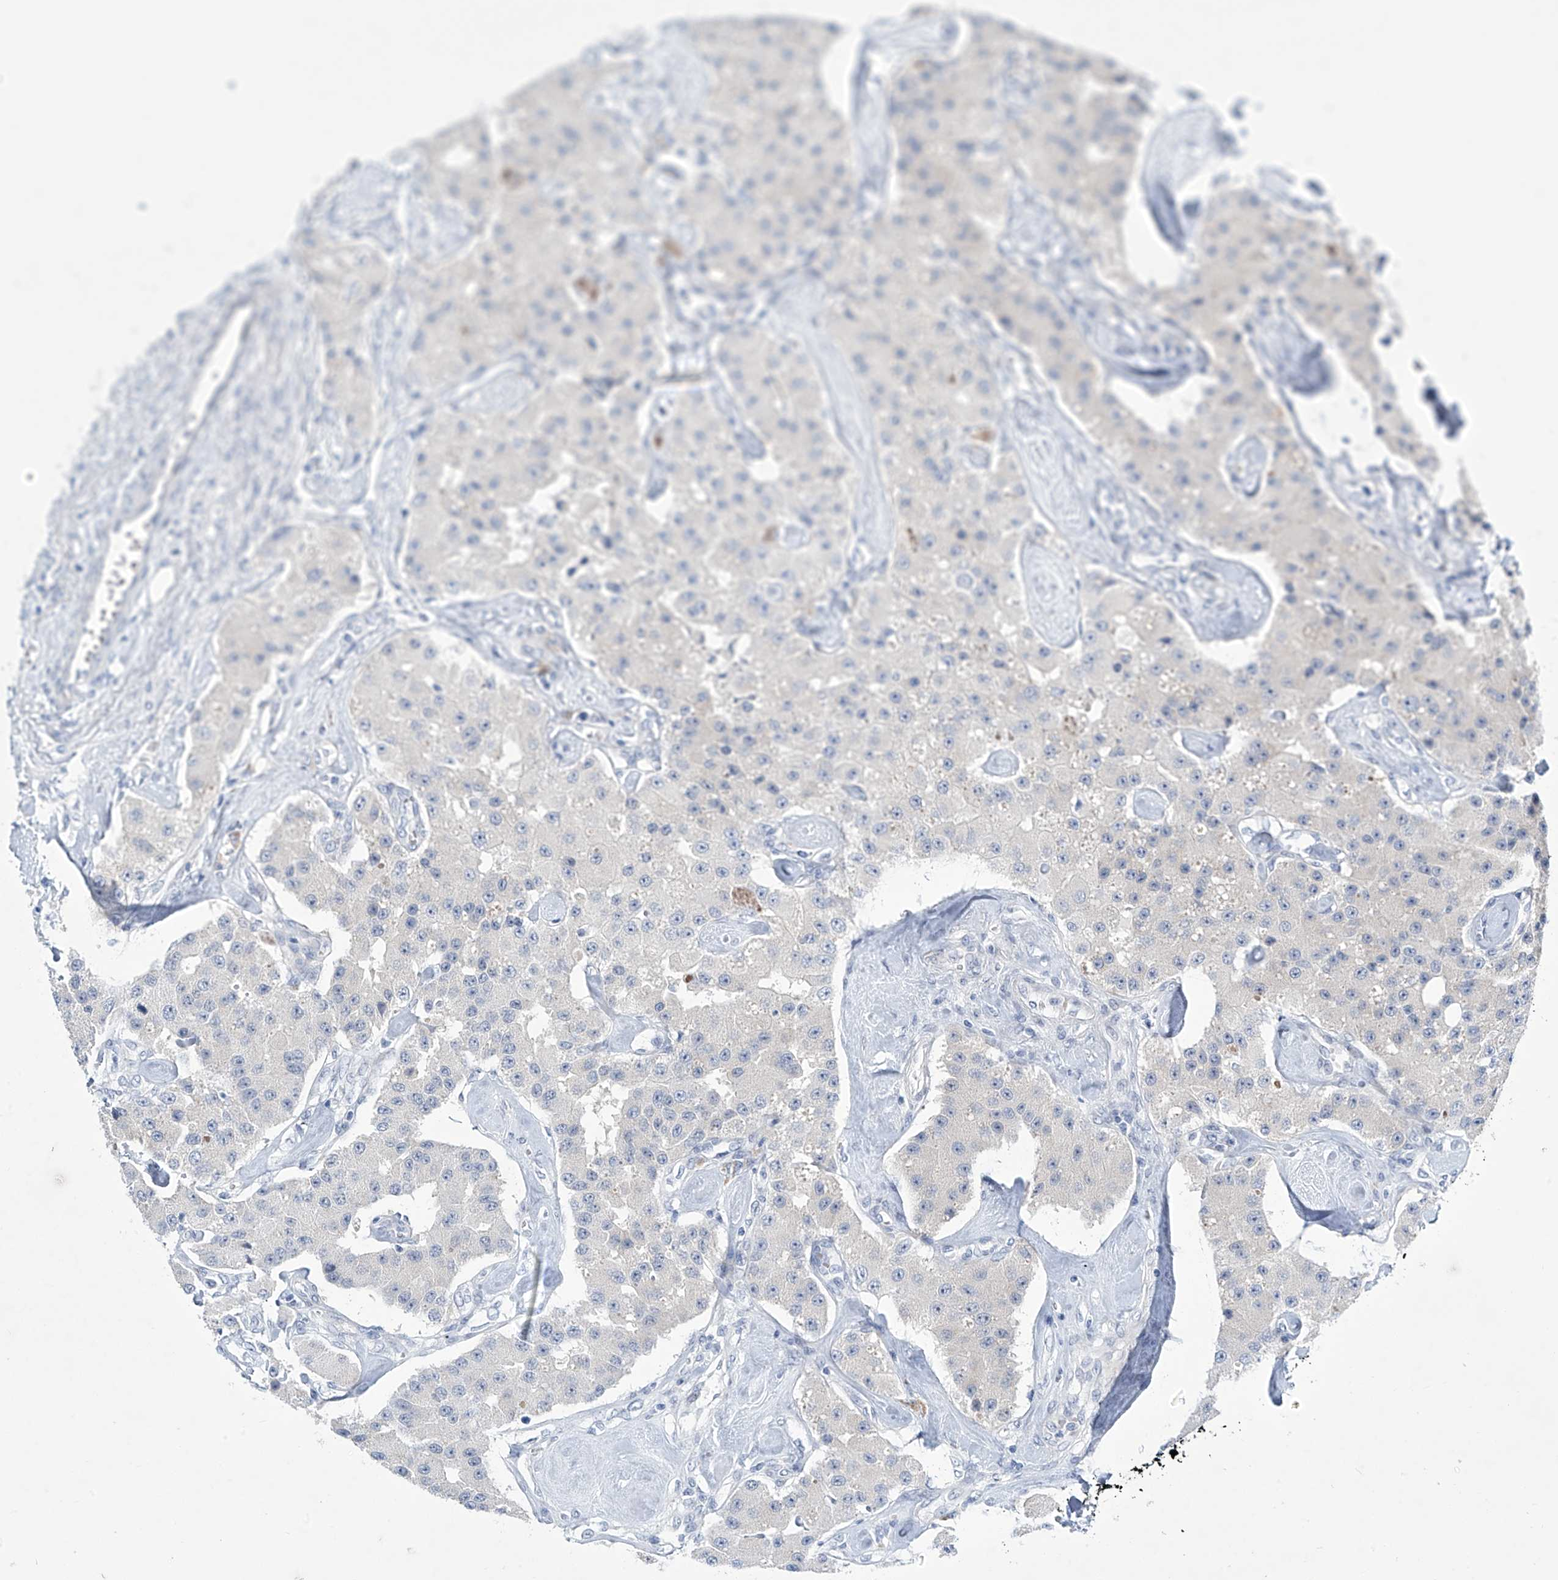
{"staining": {"intensity": "negative", "quantity": "none", "location": "none"}, "tissue": "carcinoid", "cell_type": "Tumor cells", "image_type": "cancer", "snomed": [{"axis": "morphology", "description": "Carcinoid, malignant, NOS"}, {"axis": "topography", "description": "Pancreas"}], "caption": "DAB (3,3'-diaminobenzidine) immunohistochemical staining of human malignant carcinoid reveals no significant positivity in tumor cells.", "gene": "TRIM60", "patient": {"sex": "male", "age": 41}}